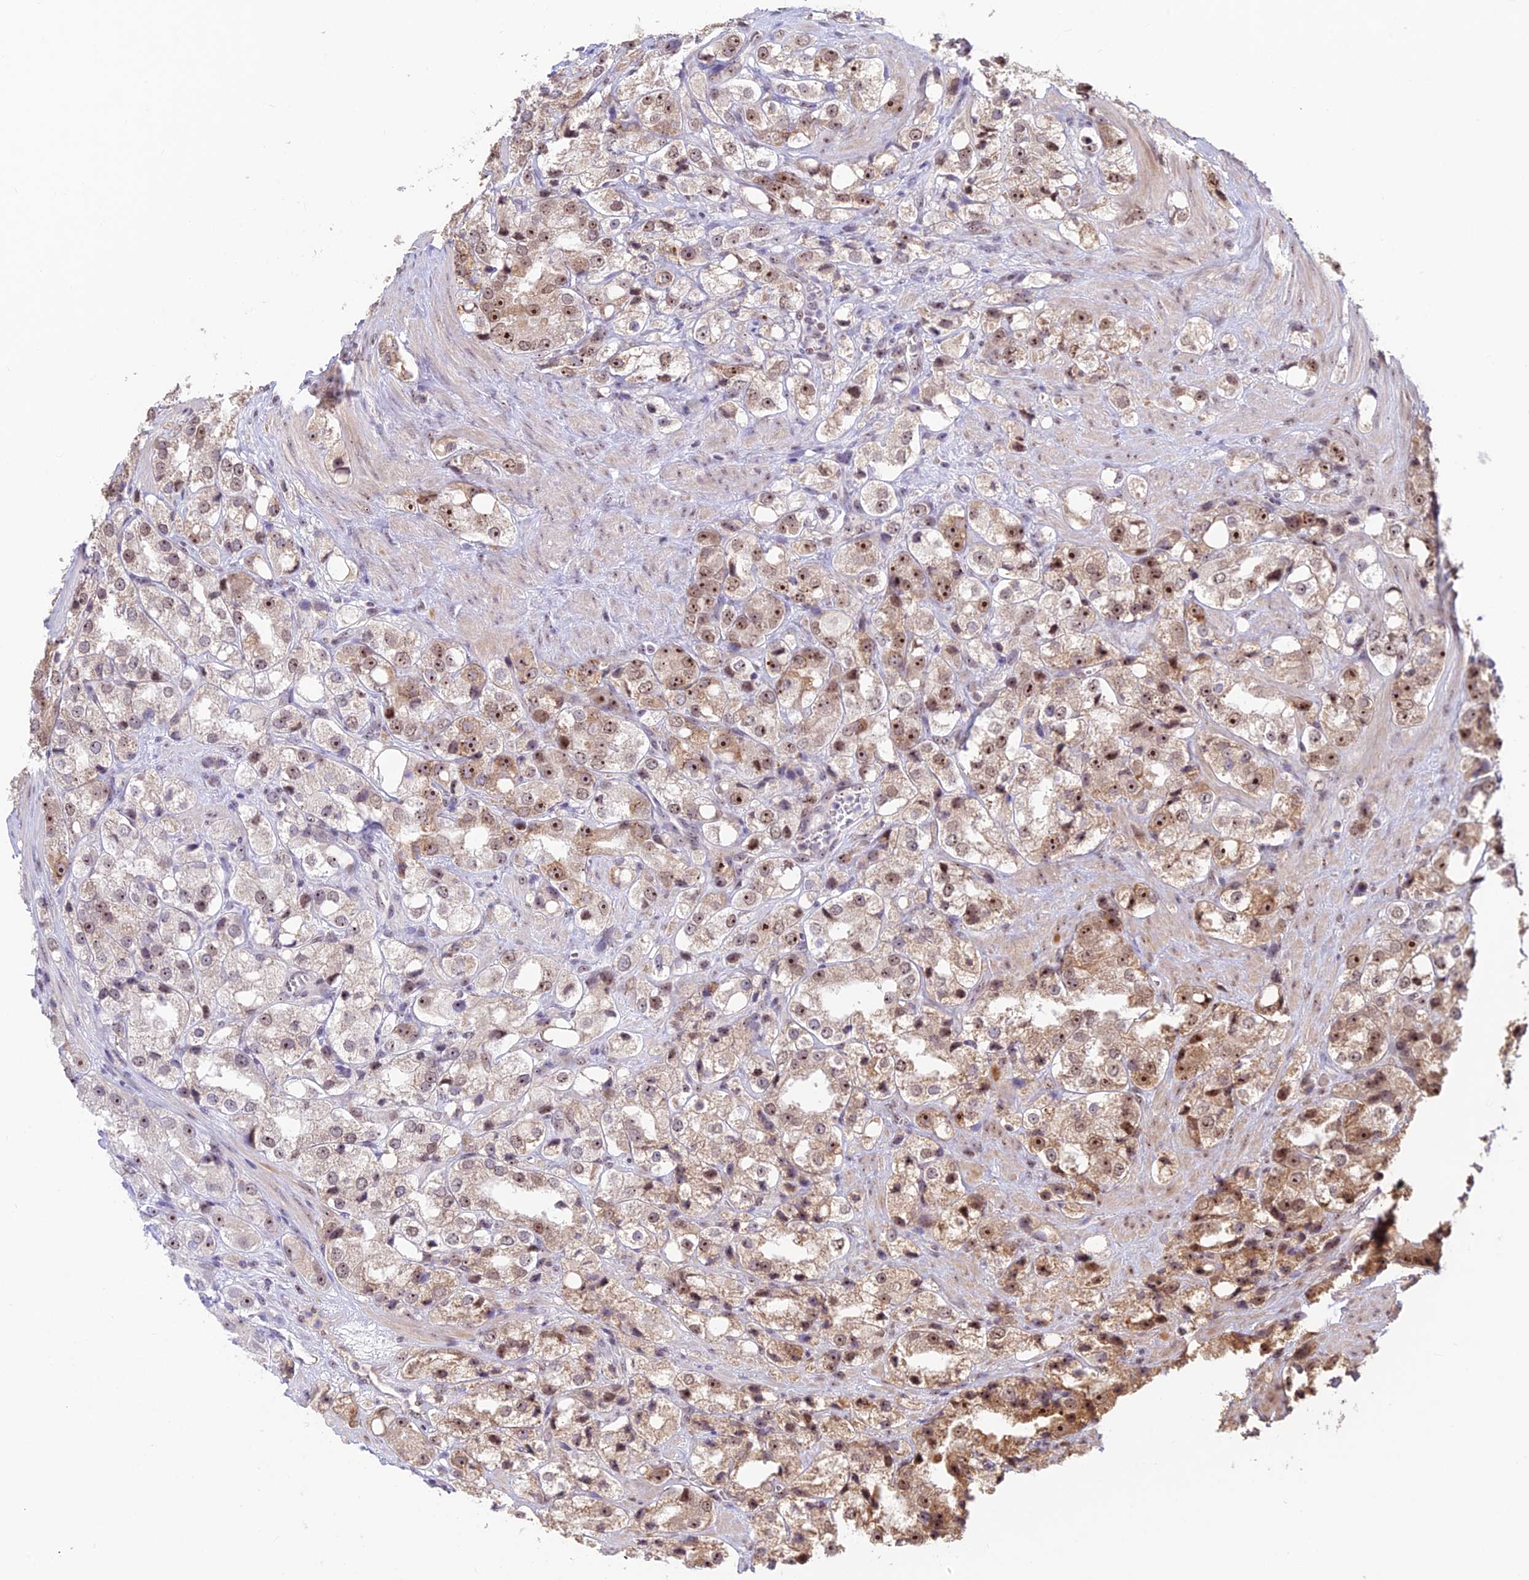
{"staining": {"intensity": "strong", "quantity": "25%-75%", "location": "cytoplasmic/membranous,nuclear"}, "tissue": "prostate cancer", "cell_type": "Tumor cells", "image_type": "cancer", "snomed": [{"axis": "morphology", "description": "Adenocarcinoma, NOS"}, {"axis": "topography", "description": "Prostate"}], "caption": "Prostate cancer stained with a brown dye displays strong cytoplasmic/membranous and nuclear positive expression in about 25%-75% of tumor cells.", "gene": "POLR1G", "patient": {"sex": "male", "age": 79}}